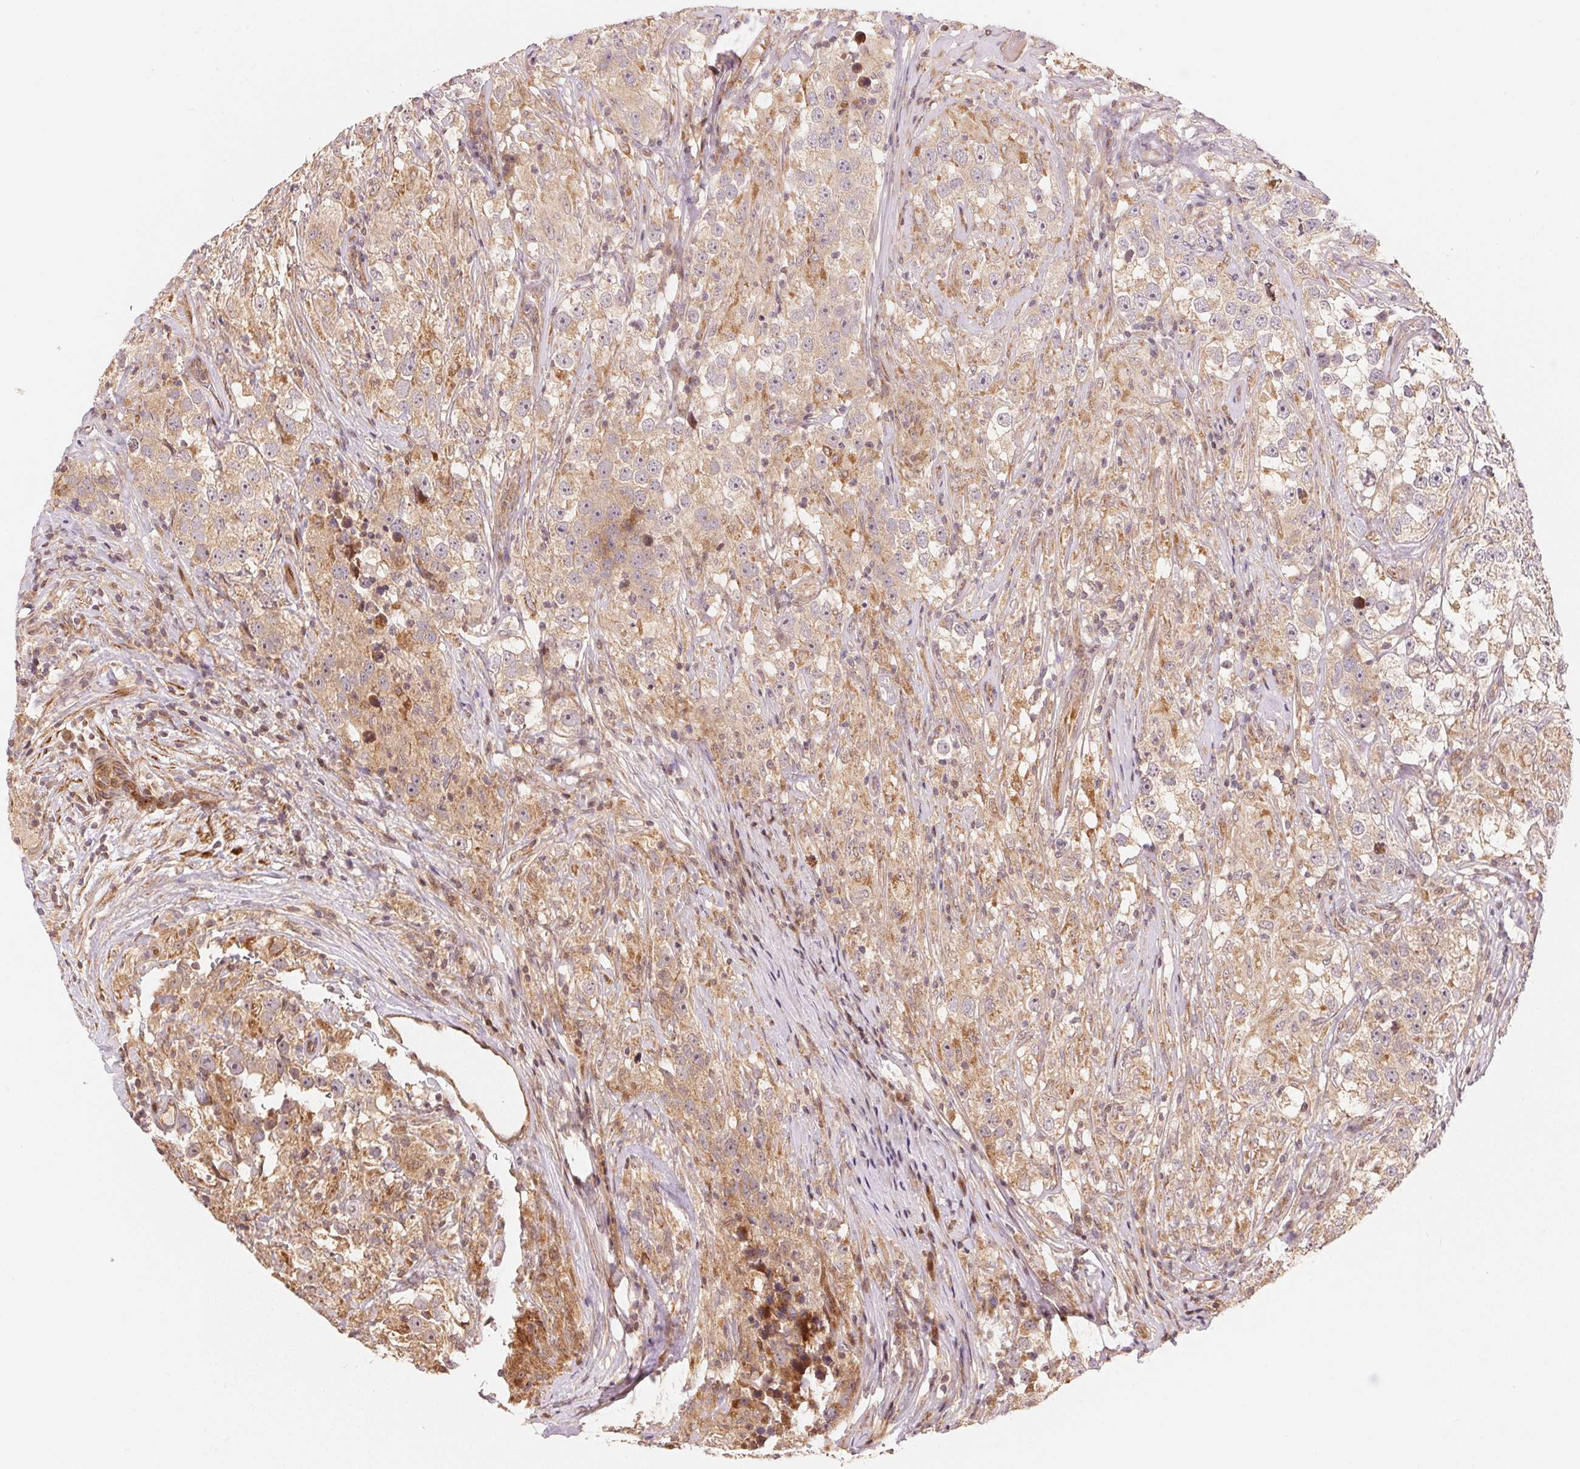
{"staining": {"intensity": "weak", "quantity": ">75%", "location": "cytoplasmic/membranous"}, "tissue": "testis cancer", "cell_type": "Tumor cells", "image_type": "cancer", "snomed": [{"axis": "morphology", "description": "Seminoma, NOS"}, {"axis": "topography", "description": "Testis"}], "caption": "Protein expression analysis of human testis cancer reveals weak cytoplasmic/membranous staining in about >75% of tumor cells.", "gene": "TNIP2", "patient": {"sex": "male", "age": 46}}